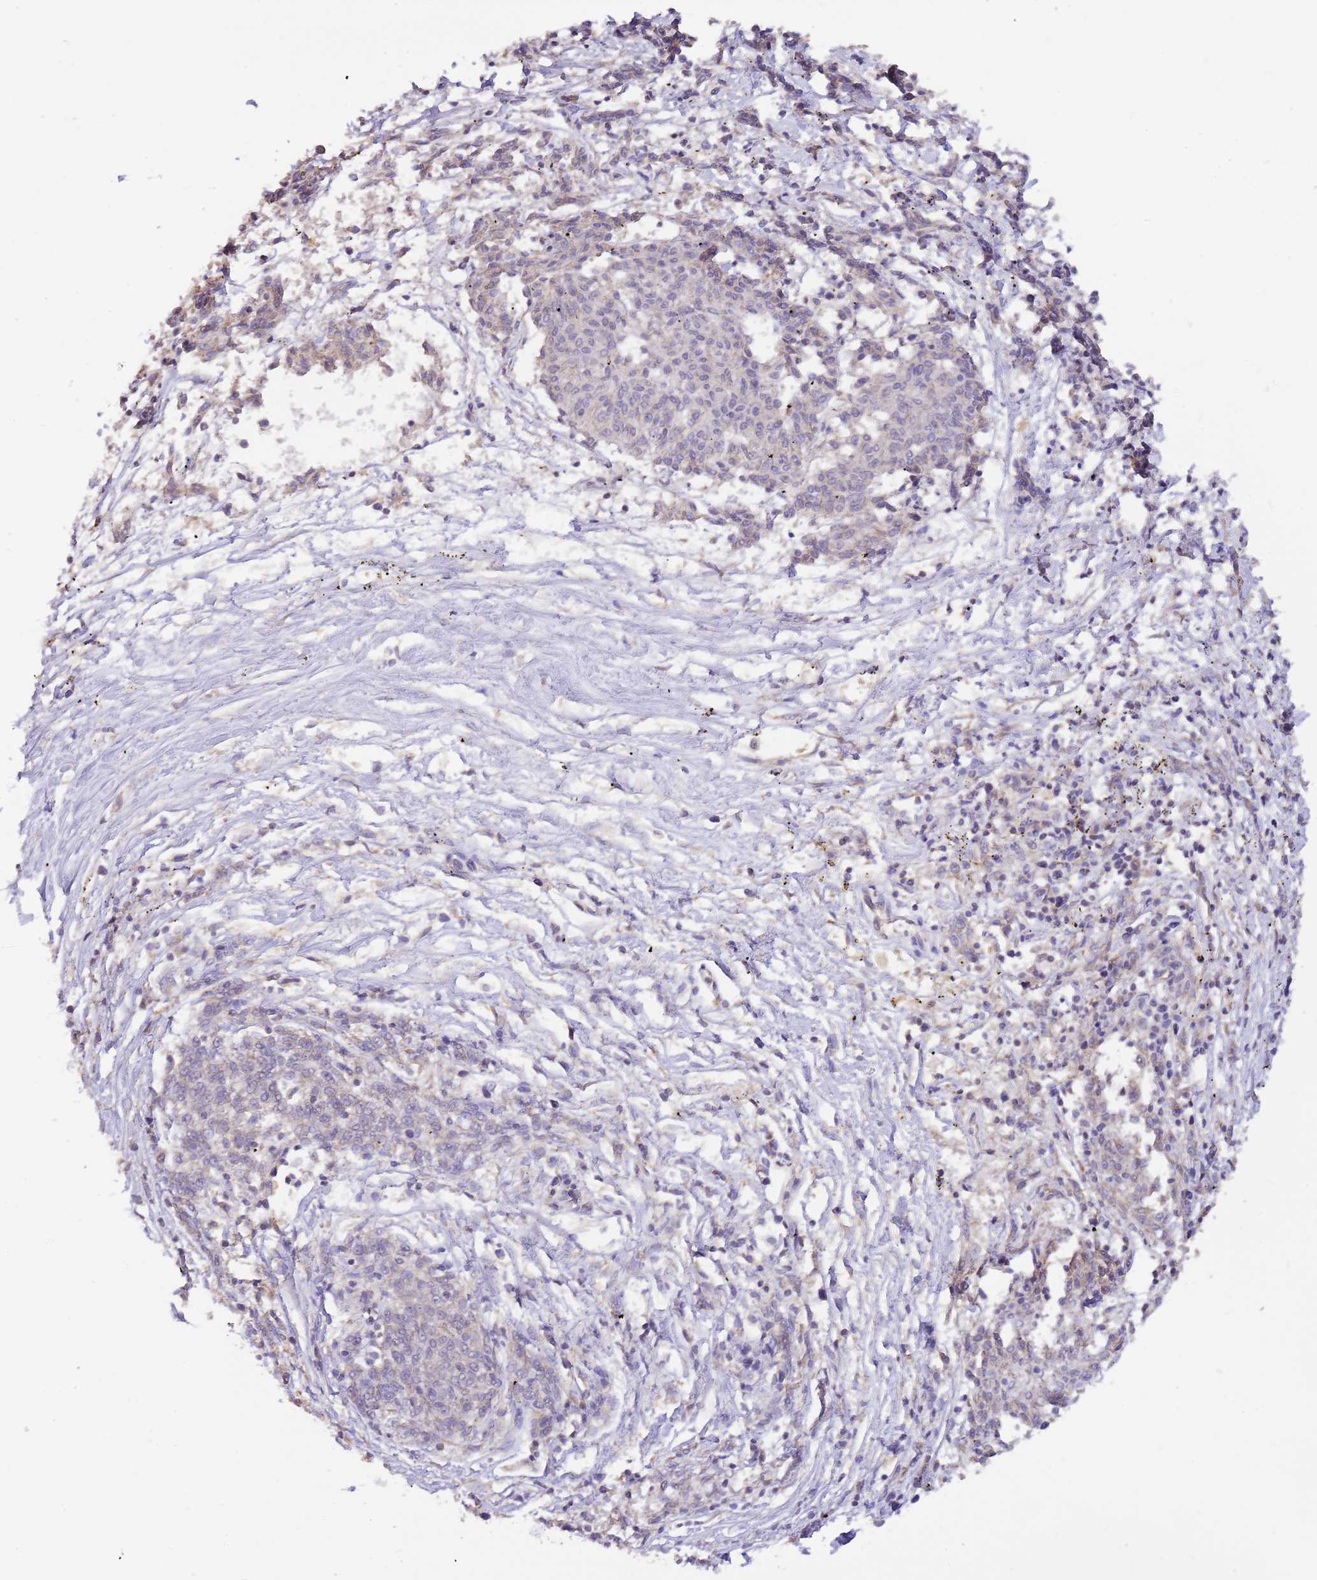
{"staining": {"intensity": "negative", "quantity": "none", "location": "none"}, "tissue": "melanoma", "cell_type": "Tumor cells", "image_type": "cancer", "snomed": [{"axis": "morphology", "description": "Malignant melanoma, NOS"}, {"axis": "topography", "description": "Skin"}], "caption": "Micrograph shows no protein staining in tumor cells of melanoma tissue. (DAB (3,3'-diaminobenzidine) immunohistochemistry (IHC) with hematoxylin counter stain).", "gene": "DOCK9", "patient": {"sex": "female", "age": 72}}